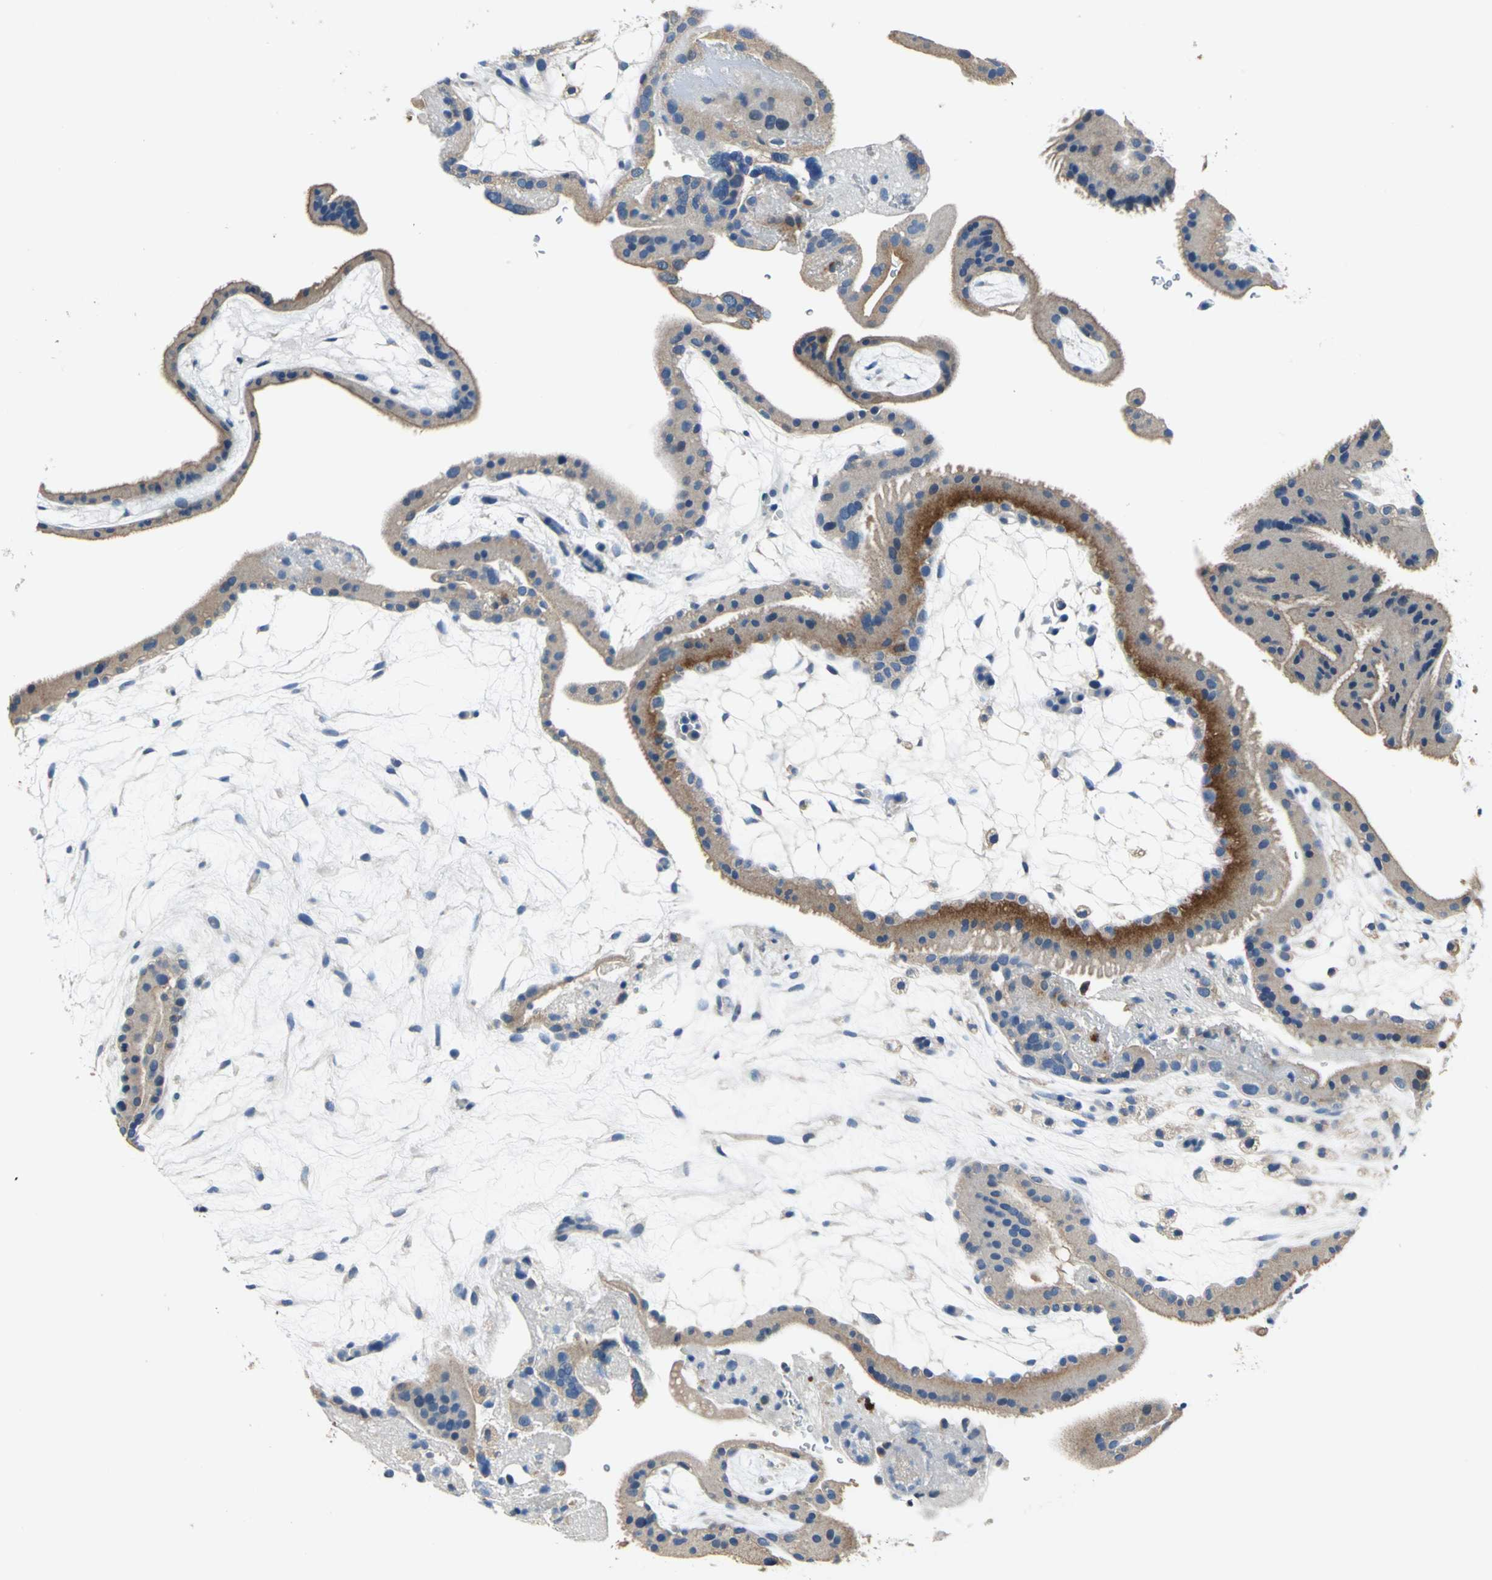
{"staining": {"intensity": "weak", "quantity": ">75%", "location": "cytoplasmic/membranous"}, "tissue": "placenta", "cell_type": "Trophoblastic cells", "image_type": "normal", "snomed": [{"axis": "morphology", "description": "Normal tissue, NOS"}, {"axis": "topography", "description": "Placenta"}], "caption": "High-power microscopy captured an immunohistochemistry (IHC) micrograph of normal placenta, revealing weak cytoplasmic/membranous expression in approximately >75% of trophoblastic cells. (DAB IHC with brightfield microscopy, high magnification).", "gene": "RASD2", "patient": {"sex": "female", "age": 19}}